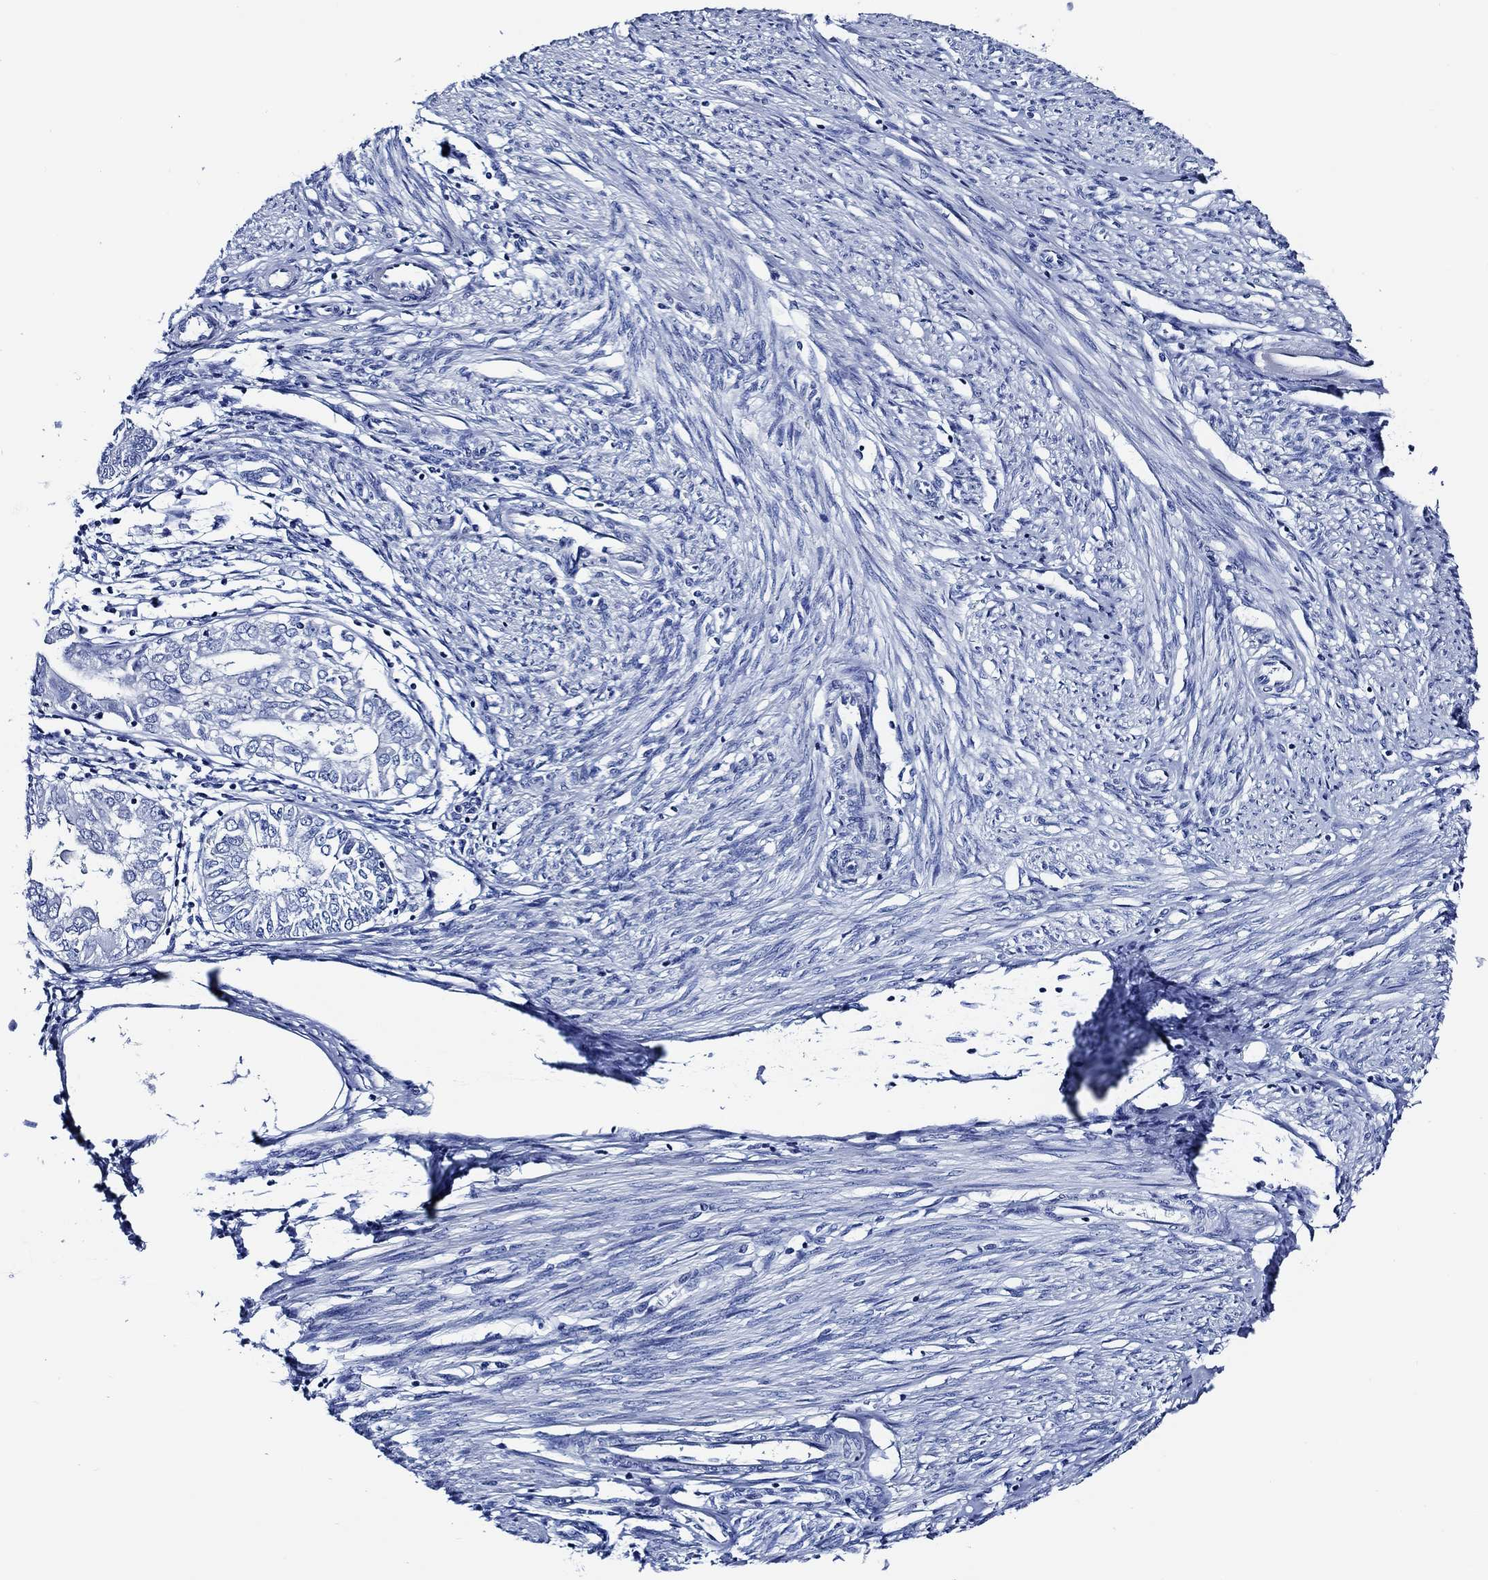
{"staining": {"intensity": "negative", "quantity": "none", "location": "none"}, "tissue": "endometrial cancer", "cell_type": "Tumor cells", "image_type": "cancer", "snomed": [{"axis": "morphology", "description": "Adenocarcinoma, NOS"}, {"axis": "topography", "description": "Endometrium"}], "caption": "The histopathology image shows no significant staining in tumor cells of endometrial cancer (adenocarcinoma). (DAB (3,3'-diaminobenzidine) immunohistochemistry (IHC) visualized using brightfield microscopy, high magnification).", "gene": "WDR62", "patient": {"sex": "female", "age": 68}}